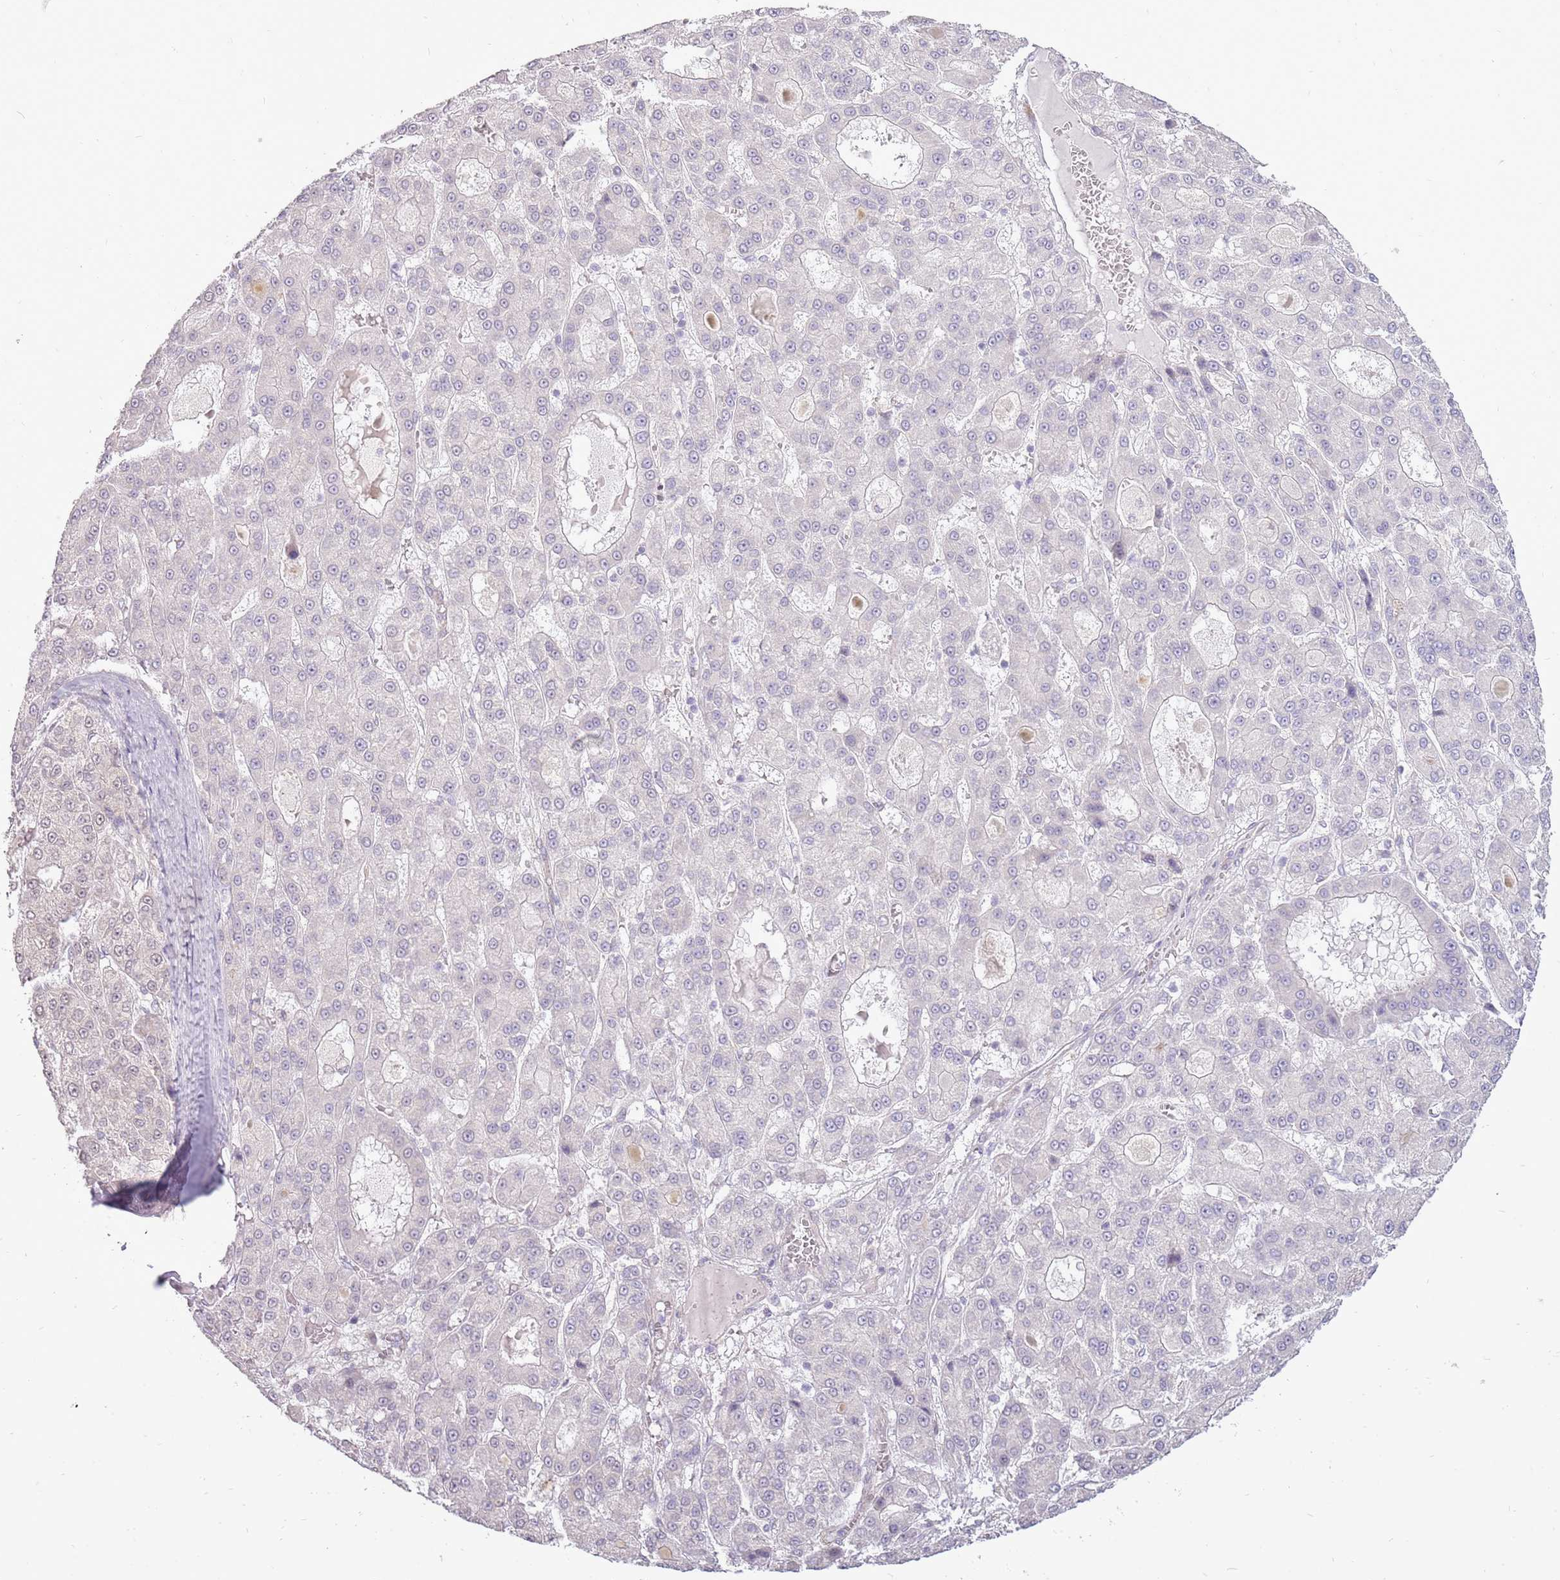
{"staining": {"intensity": "negative", "quantity": "none", "location": "none"}, "tissue": "liver cancer", "cell_type": "Tumor cells", "image_type": "cancer", "snomed": [{"axis": "morphology", "description": "Carcinoma, Hepatocellular, NOS"}, {"axis": "topography", "description": "Liver"}], "caption": "Tumor cells show no significant expression in liver hepatocellular carcinoma. (Immunohistochemistry (ihc), brightfield microscopy, high magnification).", "gene": "UGGT2", "patient": {"sex": "male", "age": 70}}